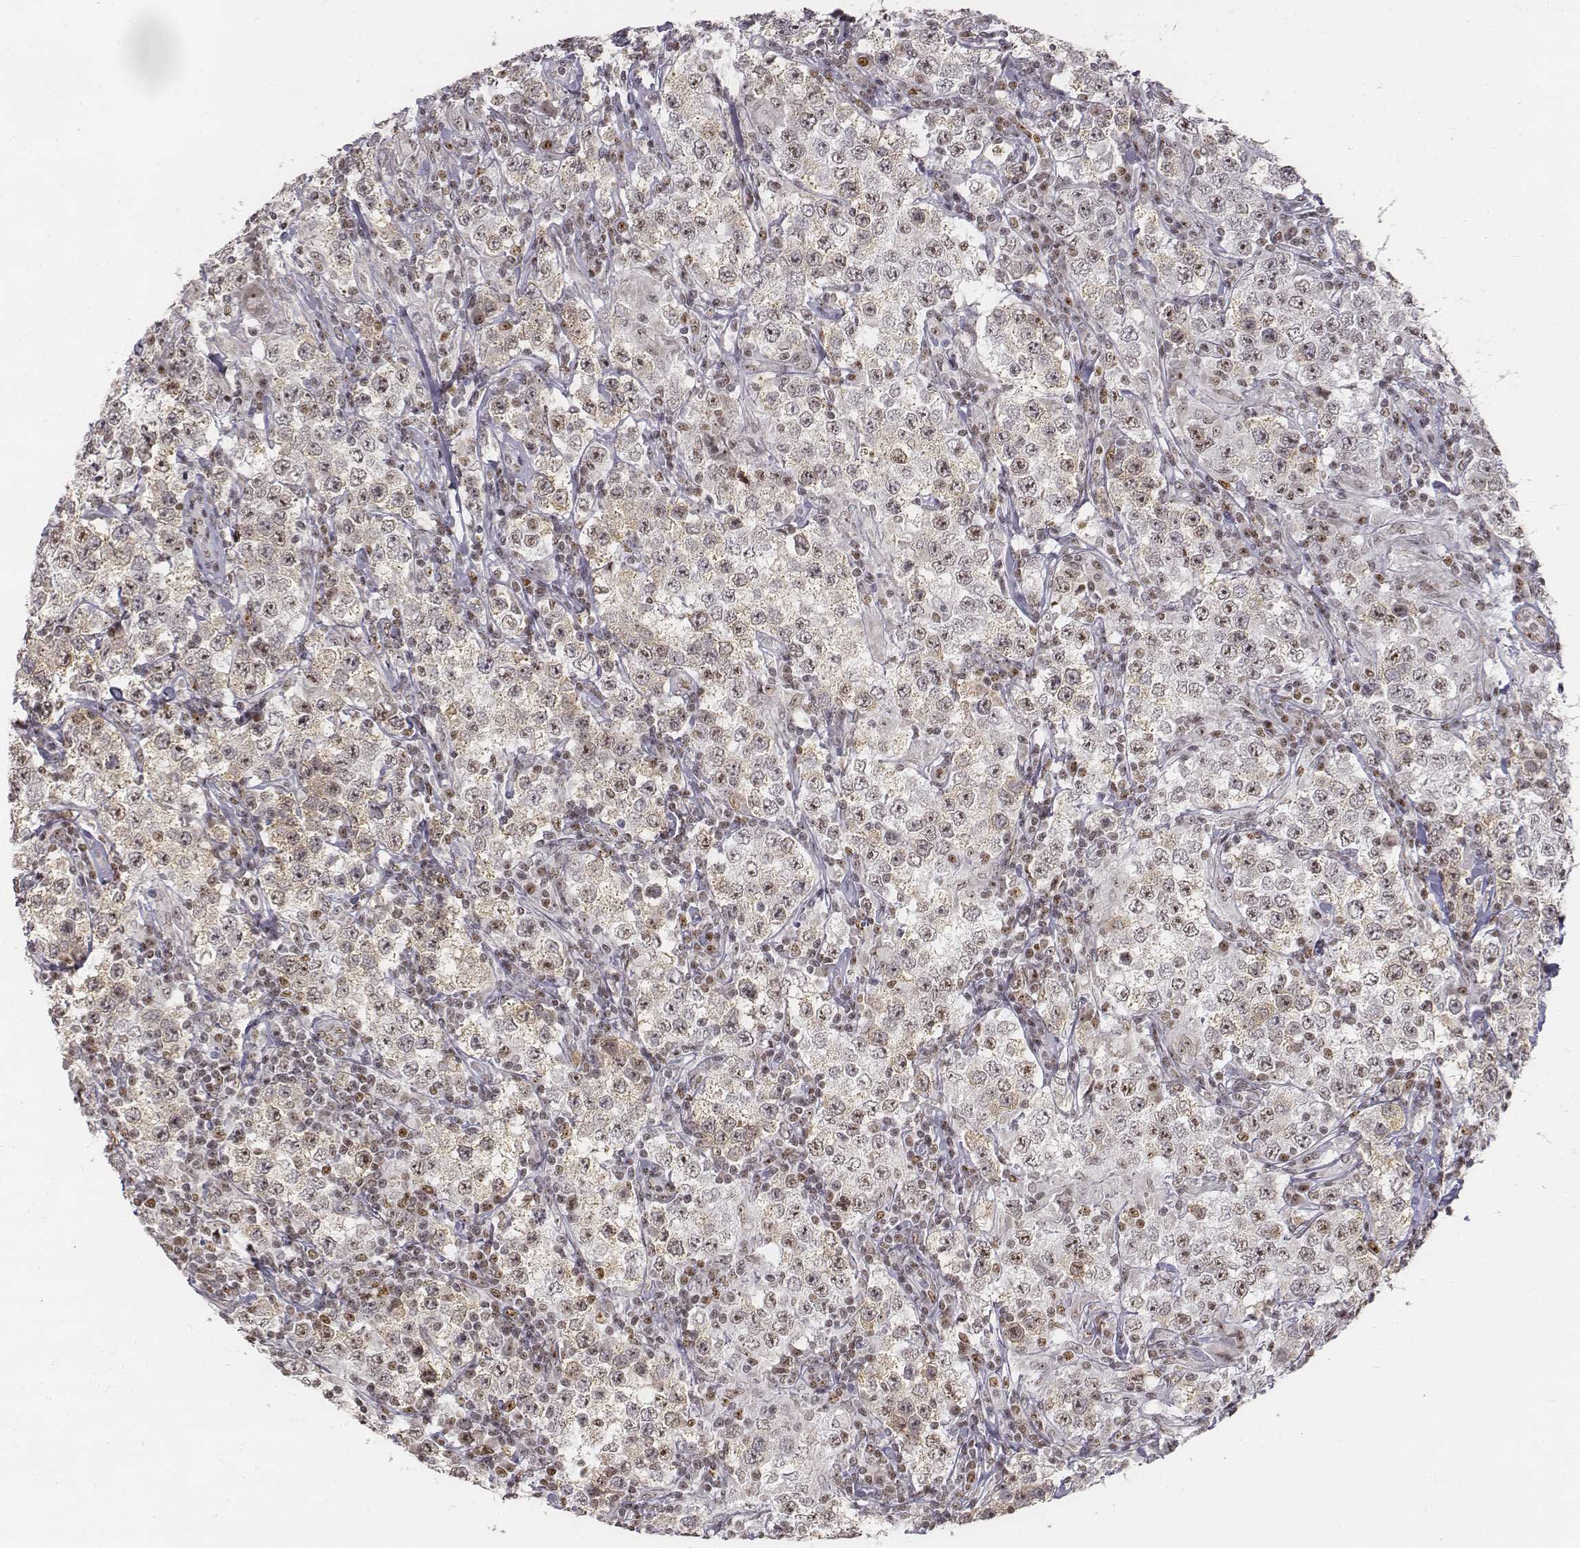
{"staining": {"intensity": "weak", "quantity": "25%-75%", "location": "nuclear"}, "tissue": "testis cancer", "cell_type": "Tumor cells", "image_type": "cancer", "snomed": [{"axis": "morphology", "description": "Seminoma, NOS"}, {"axis": "morphology", "description": "Carcinoma, Embryonal, NOS"}, {"axis": "topography", "description": "Testis"}], "caption": "IHC staining of seminoma (testis), which reveals low levels of weak nuclear expression in approximately 25%-75% of tumor cells indicating weak nuclear protein expression. The staining was performed using DAB (3,3'-diaminobenzidine) (brown) for protein detection and nuclei were counterstained in hematoxylin (blue).", "gene": "PHF6", "patient": {"sex": "male", "age": 41}}